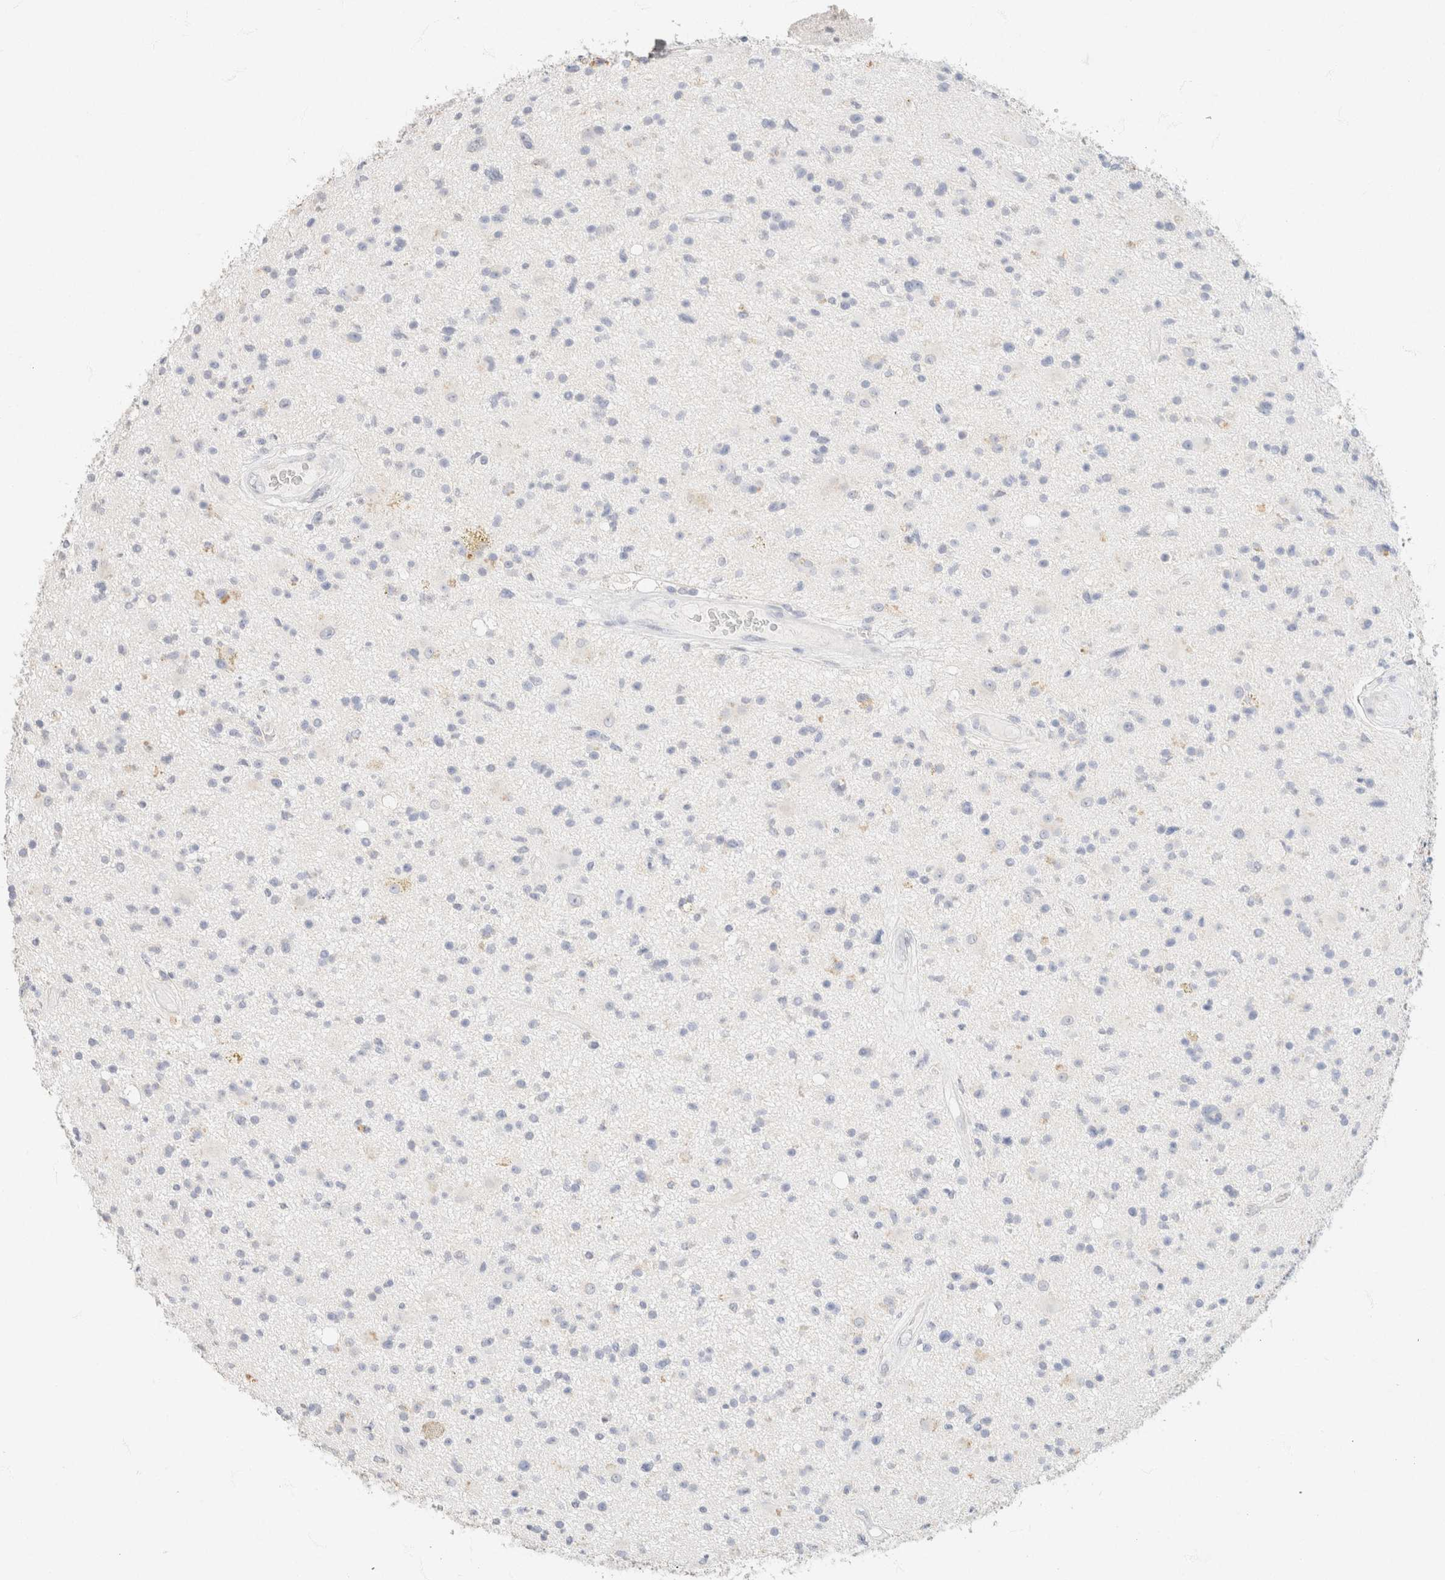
{"staining": {"intensity": "negative", "quantity": "none", "location": "none"}, "tissue": "glioma", "cell_type": "Tumor cells", "image_type": "cancer", "snomed": [{"axis": "morphology", "description": "Glioma, malignant, High grade"}, {"axis": "topography", "description": "Brain"}], "caption": "This is an immunohistochemistry (IHC) histopathology image of malignant glioma (high-grade). There is no expression in tumor cells.", "gene": "CA12", "patient": {"sex": "male", "age": 33}}